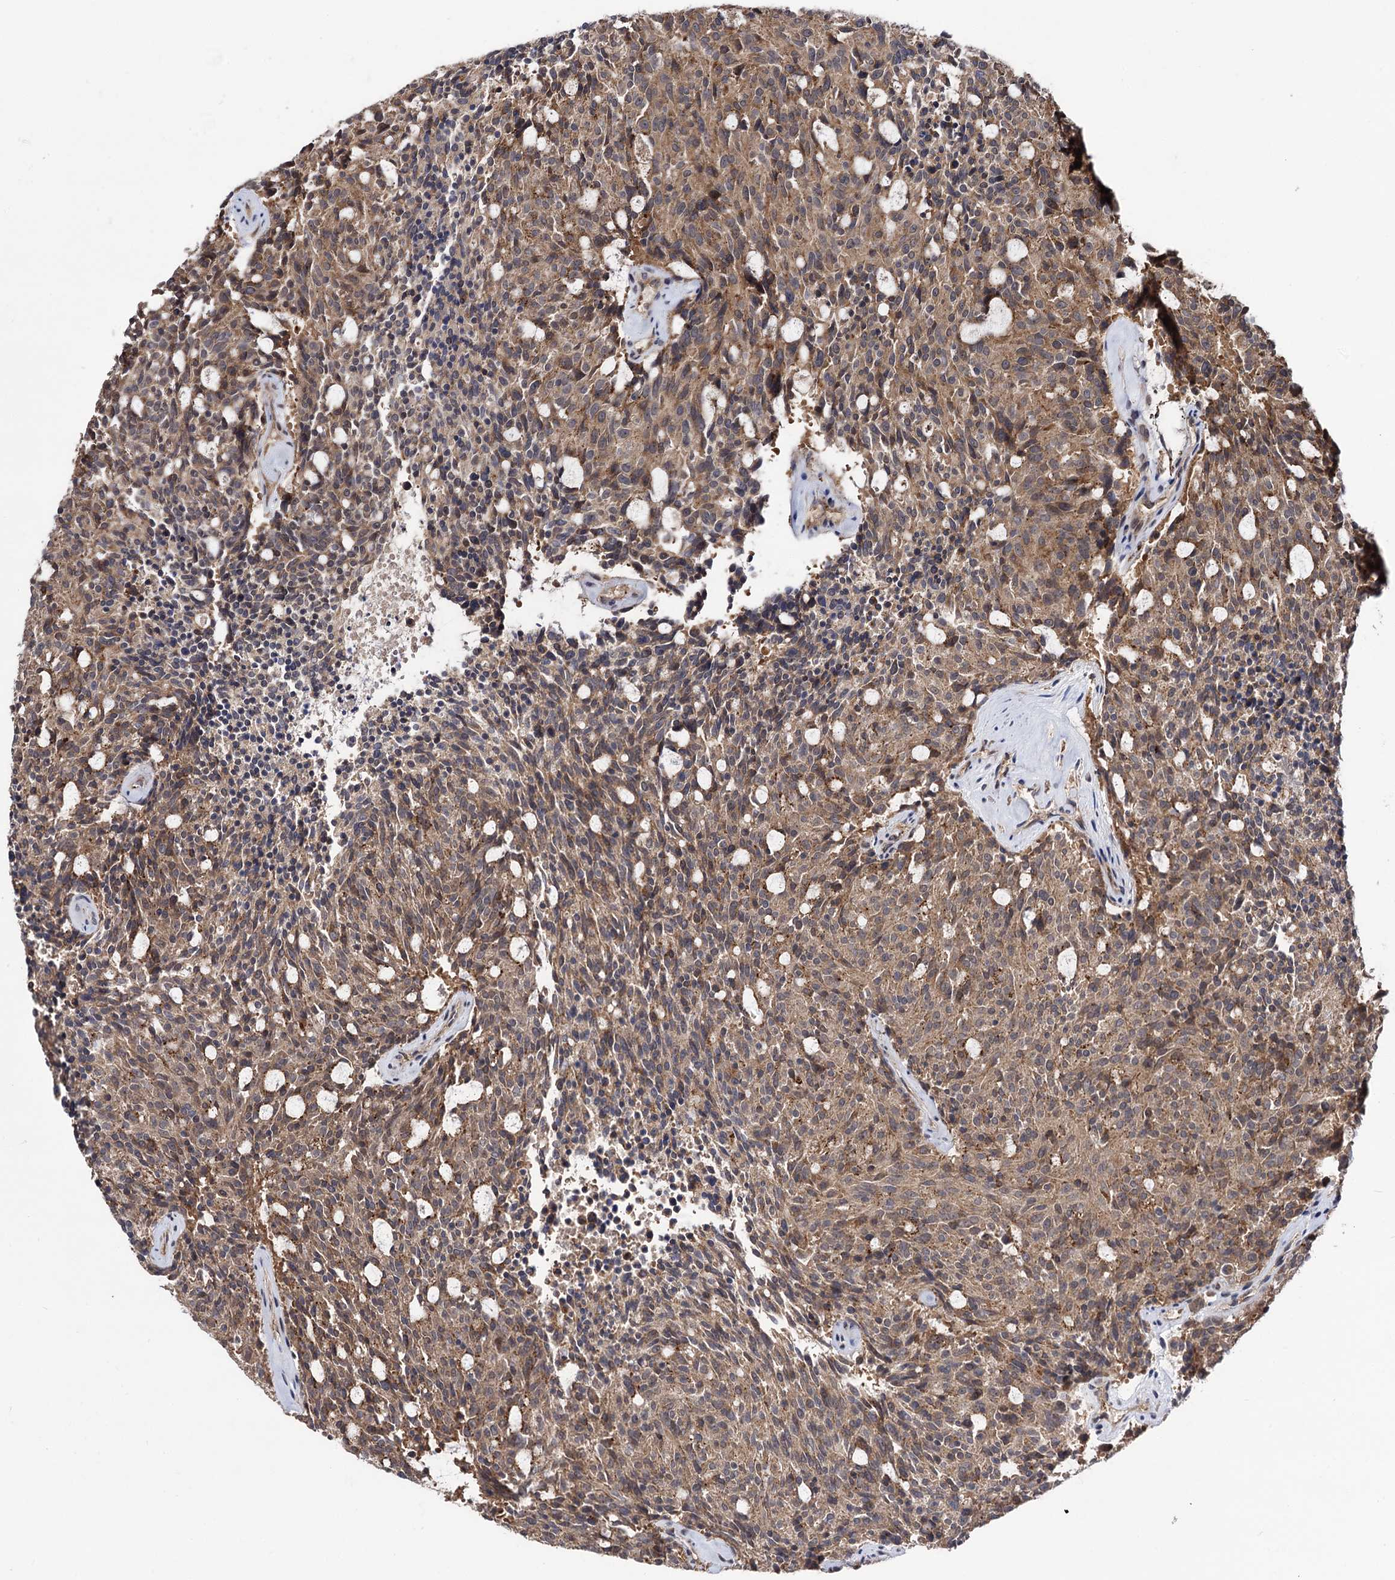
{"staining": {"intensity": "moderate", "quantity": ">75%", "location": "cytoplasmic/membranous"}, "tissue": "carcinoid", "cell_type": "Tumor cells", "image_type": "cancer", "snomed": [{"axis": "morphology", "description": "Carcinoid, malignant, NOS"}, {"axis": "topography", "description": "Pancreas"}], "caption": "The micrograph shows immunohistochemical staining of malignant carcinoid. There is moderate cytoplasmic/membranous expression is identified in approximately >75% of tumor cells. Nuclei are stained in blue.", "gene": "MICAL2", "patient": {"sex": "female", "age": 54}}